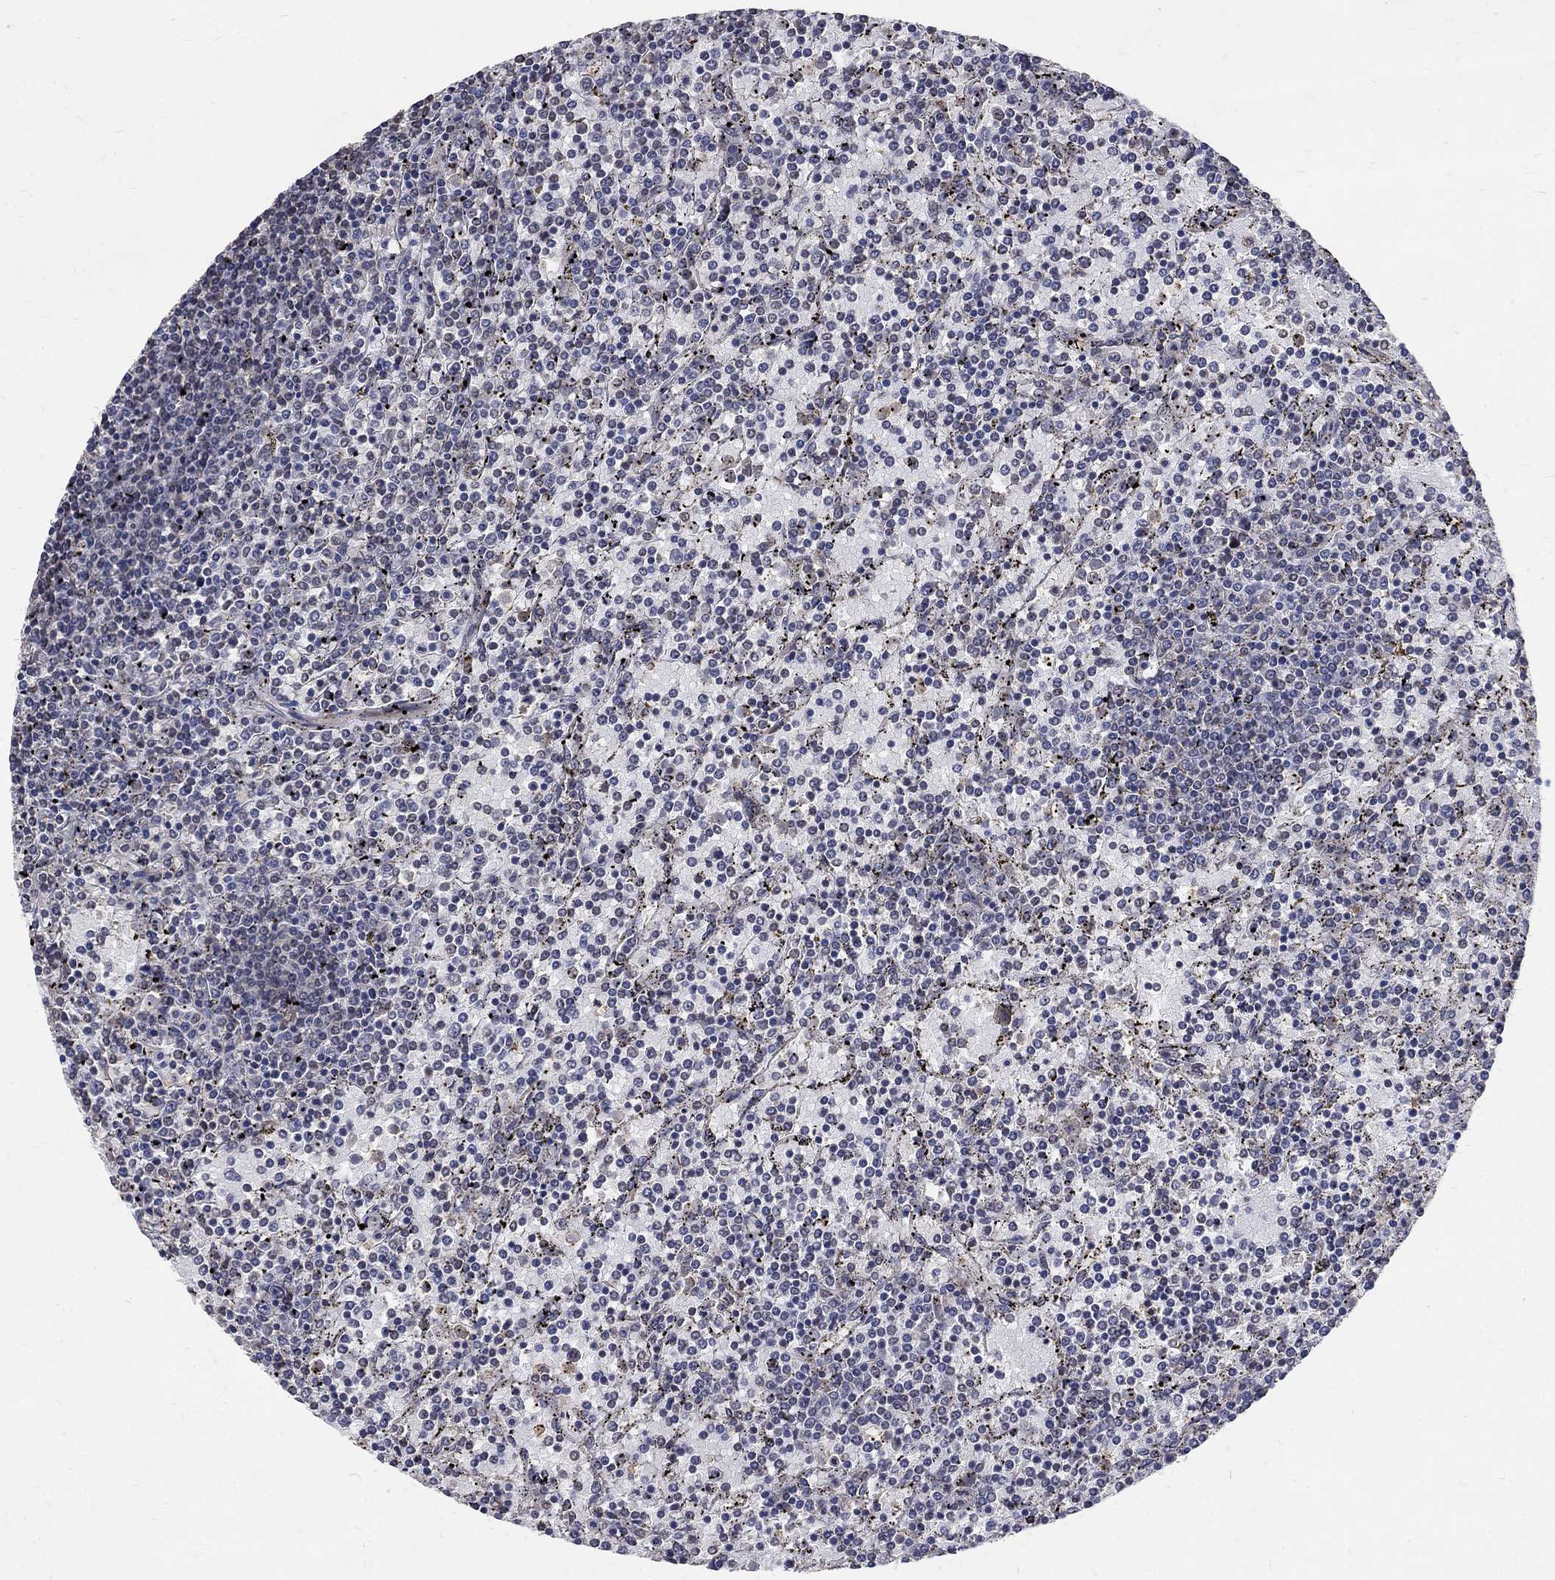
{"staining": {"intensity": "negative", "quantity": "none", "location": "none"}, "tissue": "lymphoma", "cell_type": "Tumor cells", "image_type": "cancer", "snomed": [{"axis": "morphology", "description": "Malignant lymphoma, non-Hodgkin's type, Low grade"}, {"axis": "topography", "description": "Spleen"}], "caption": "There is no significant positivity in tumor cells of lymphoma.", "gene": "CHST5", "patient": {"sex": "female", "age": 77}}